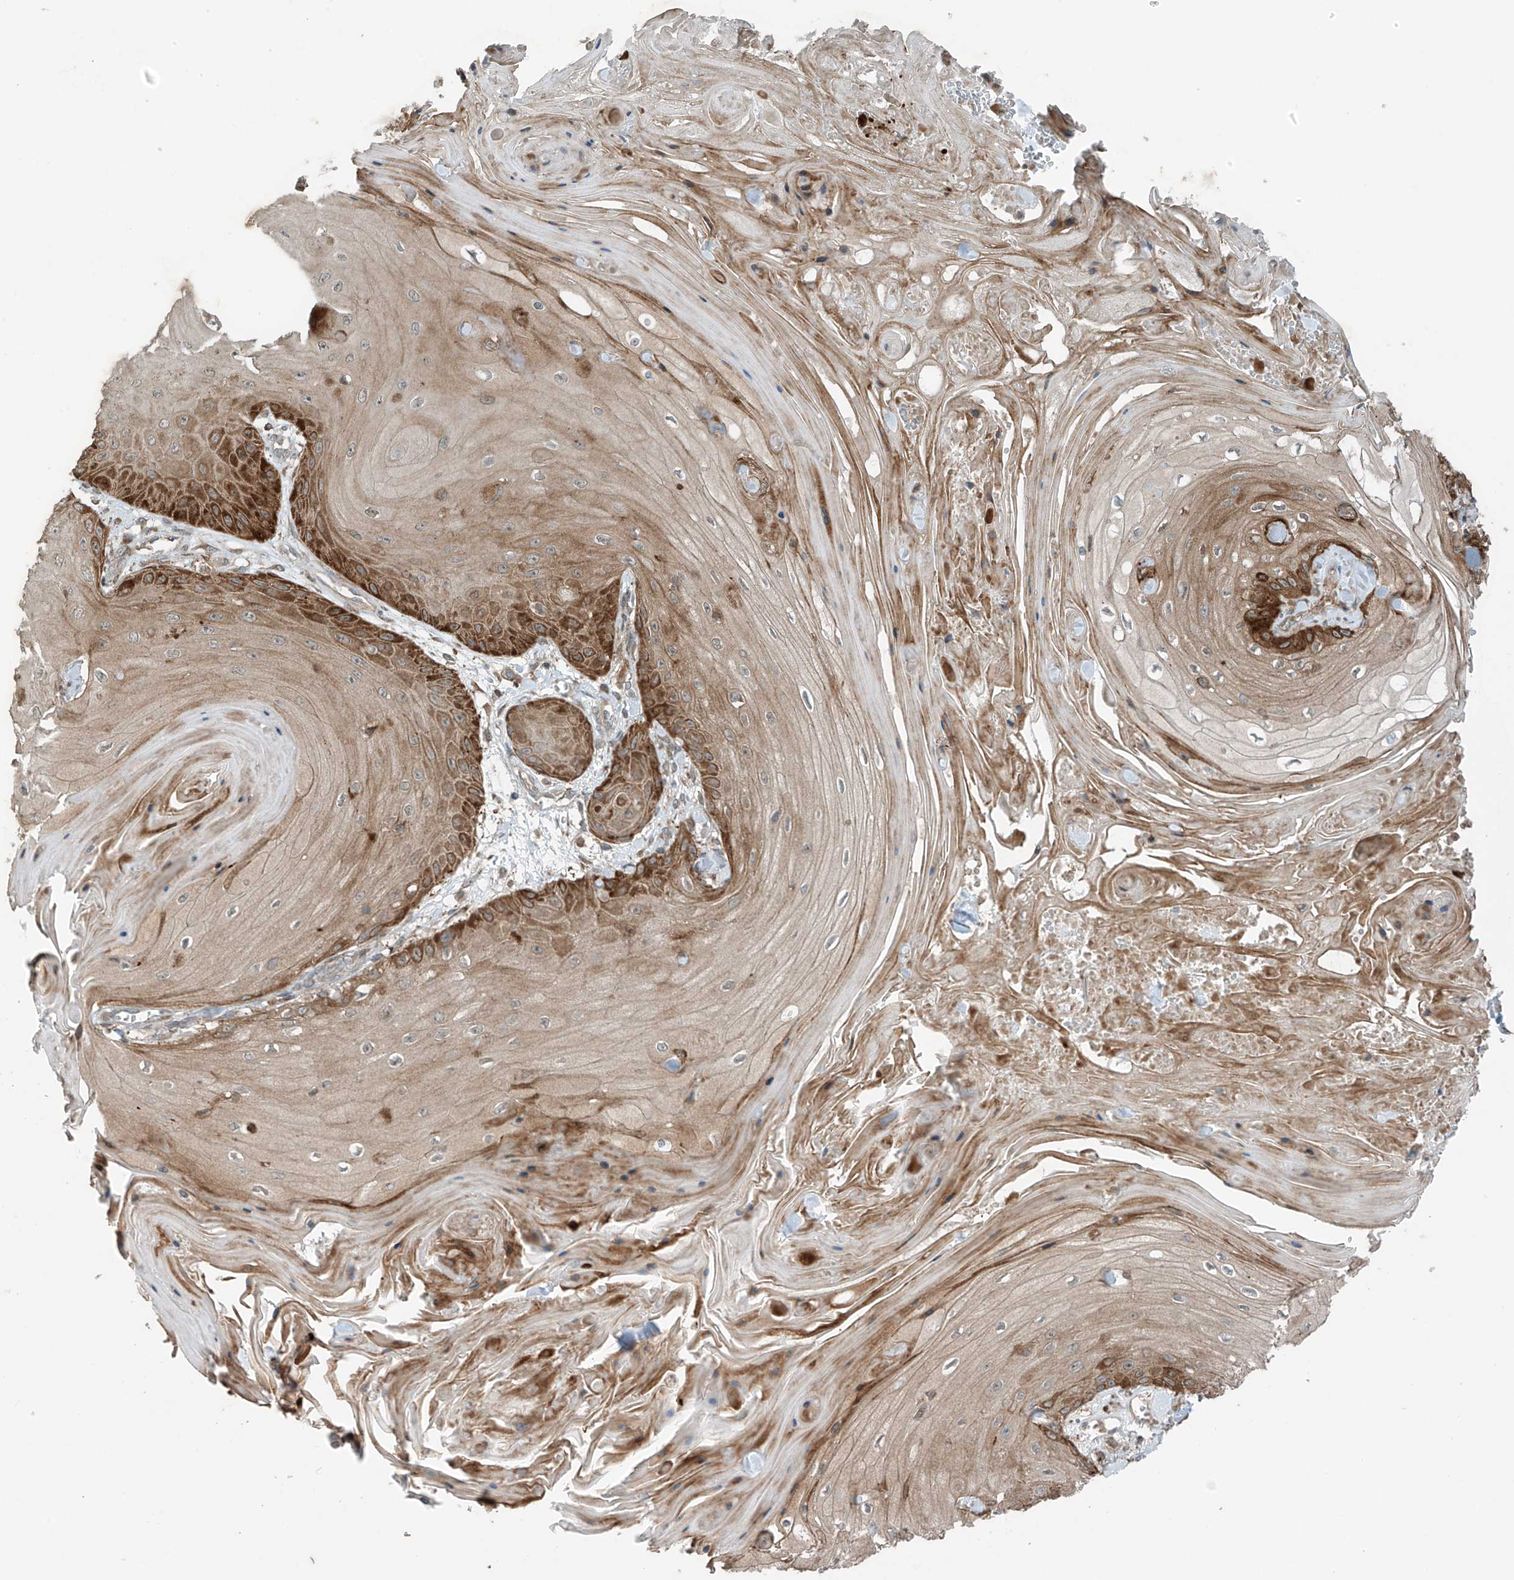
{"staining": {"intensity": "moderate", "quantity": ">75%", "location": "cytoplasmic/membranous"}, "tissue": "skin cancer", "cell_type": "Tumor cells", "image_type": "cancer", "snomed": [{"axis": "morphology", "description": "Squamous cell carcinoma, NOS"}, {"axis": "topography", "description": "Skin"}], "caption": "Tumor cells reveal moderate cytoplasmic/membranous positivity in about >75% of cells in skin cancer (squamous cell carcinoma).", "gene": "SAMD3", "patient": {"sex": "male", "age": 74}}